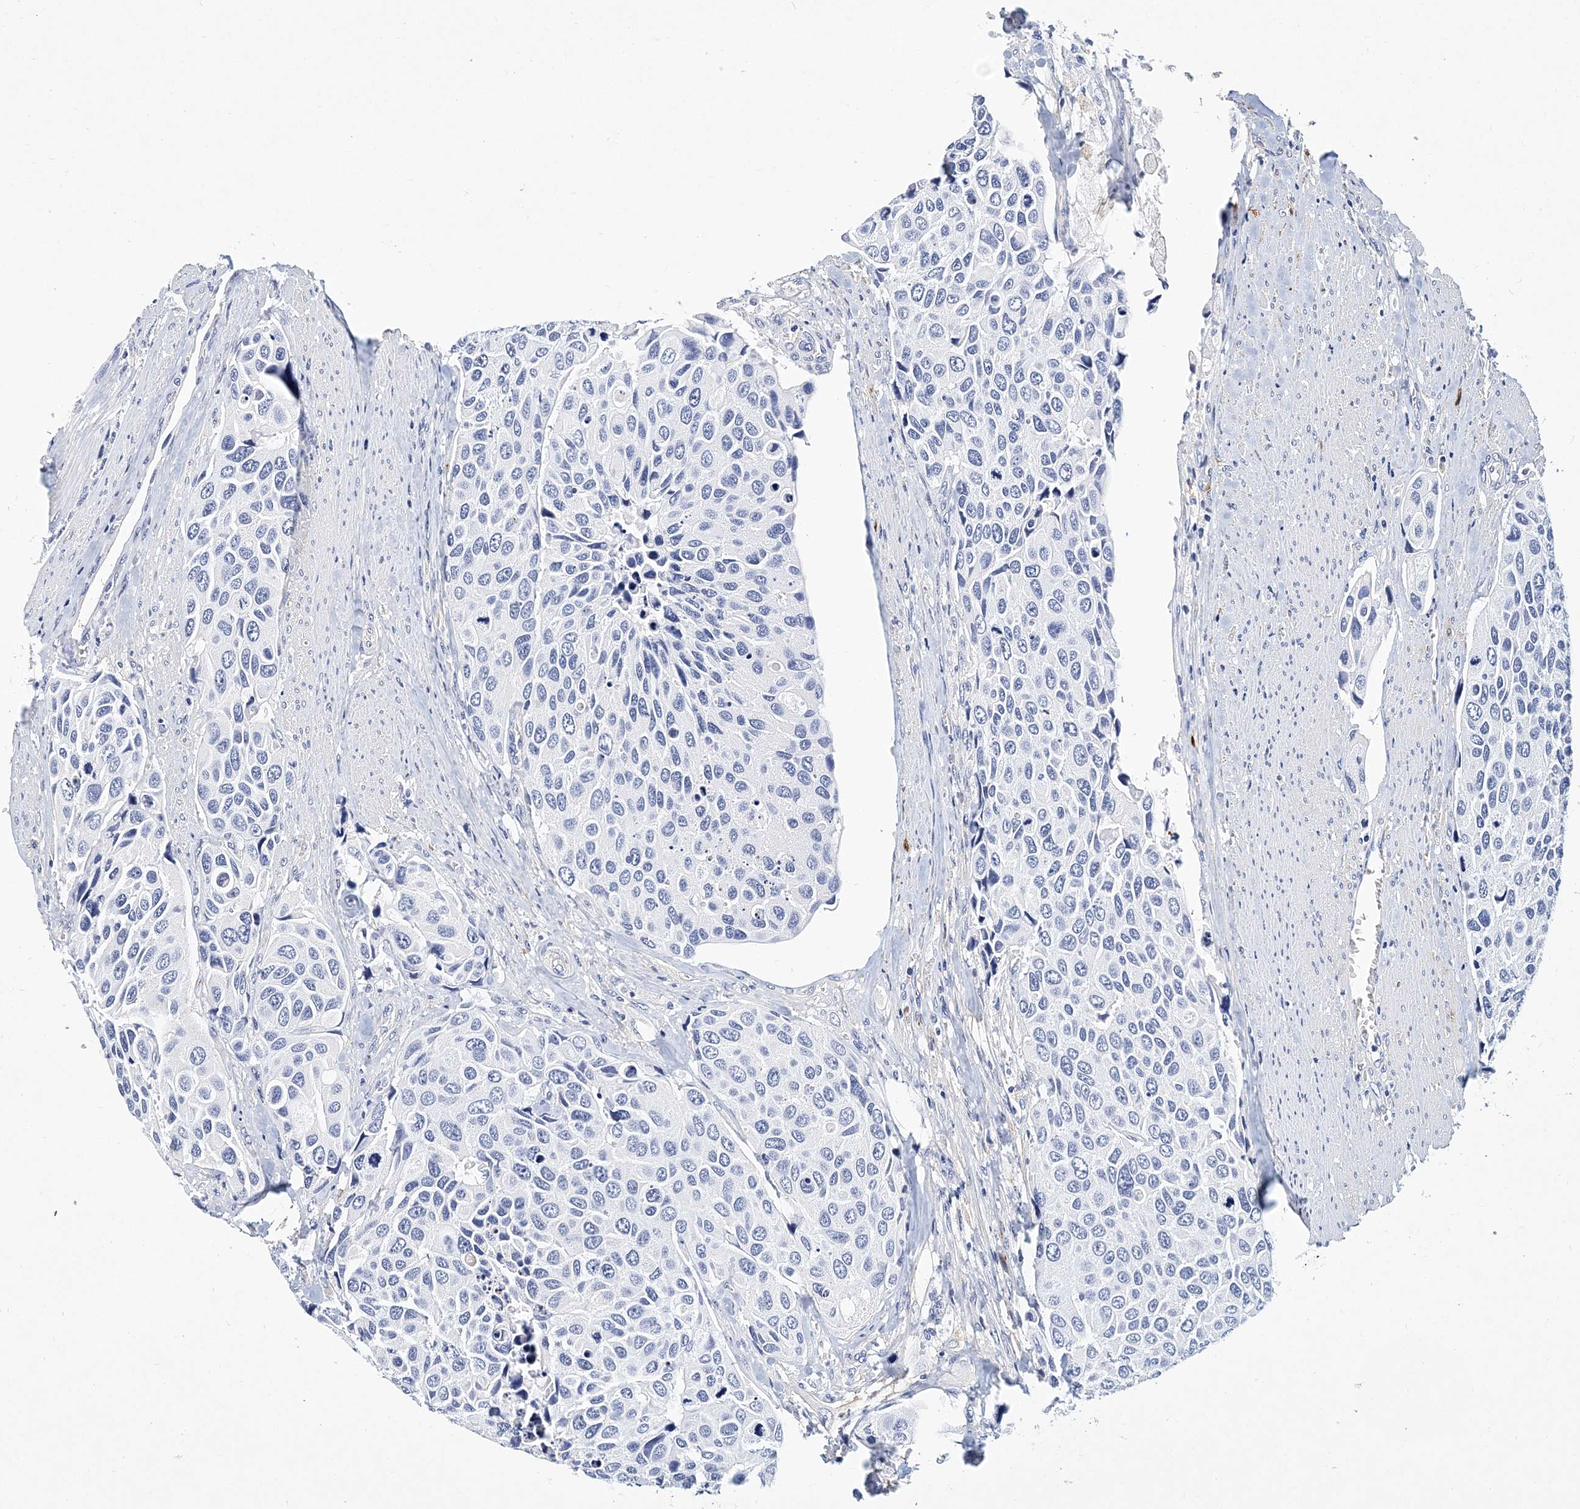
{"staining": {"intensity": "negative", "quantity": "none", "location": "none"}, "tissue": "urothelial cancer", "cell_type": "Tumor cells", "image_type": "cancer", "snomed": [{"axis": "morphology", "description": "Urothelial carcinoma, High grade"}, {"axis": "topography", "description": "Urinary bladder"}], "caption": "Immunohistochemical staining of urothelial cancer displays no significant staining in tumor cells.", "gene": "ITGA2B", "patient": {"sex": "male", "age": 74}}